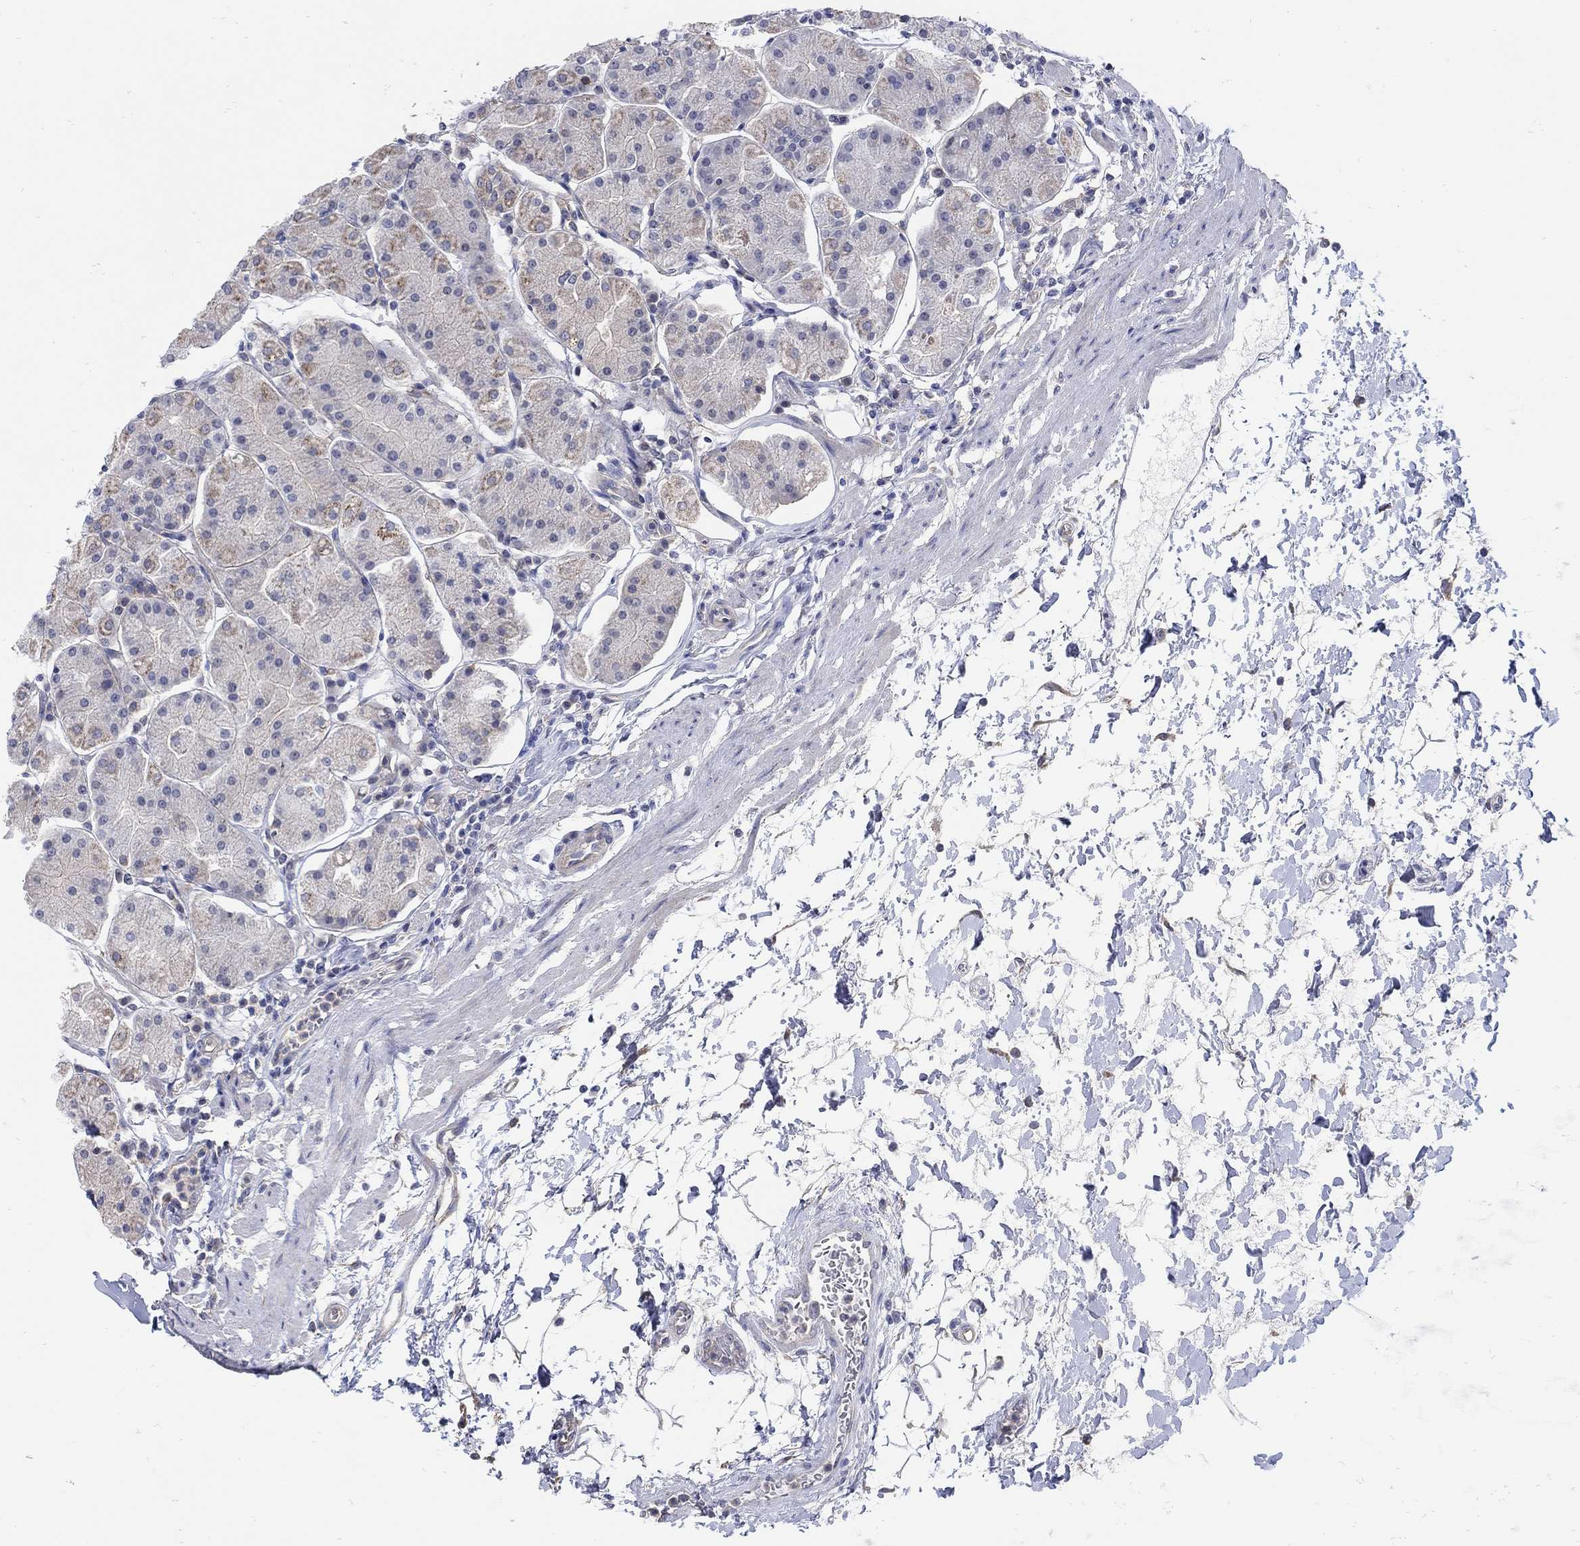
{"staining": {"intensity": "weak", "quantity": "25%-75%", "location": "cytoplasmic/membranous"}, "tissue": "stomach", "cell_type": "Glandular cells", "image_type": "normal", "snomed": [{"axis": "morphology", "description": "Normal tissue, NOS"}, {"axis": "topography", "description": "Stomach"}], "caption": "Immunohistochemical staining of normal stomach demonstrates low levels of weak cytoplasmic/membranous expression in approximately 25%-75% of glandular cells.", "gene": "TEKT3", "patient": {"sex": "male", "age": 54}}